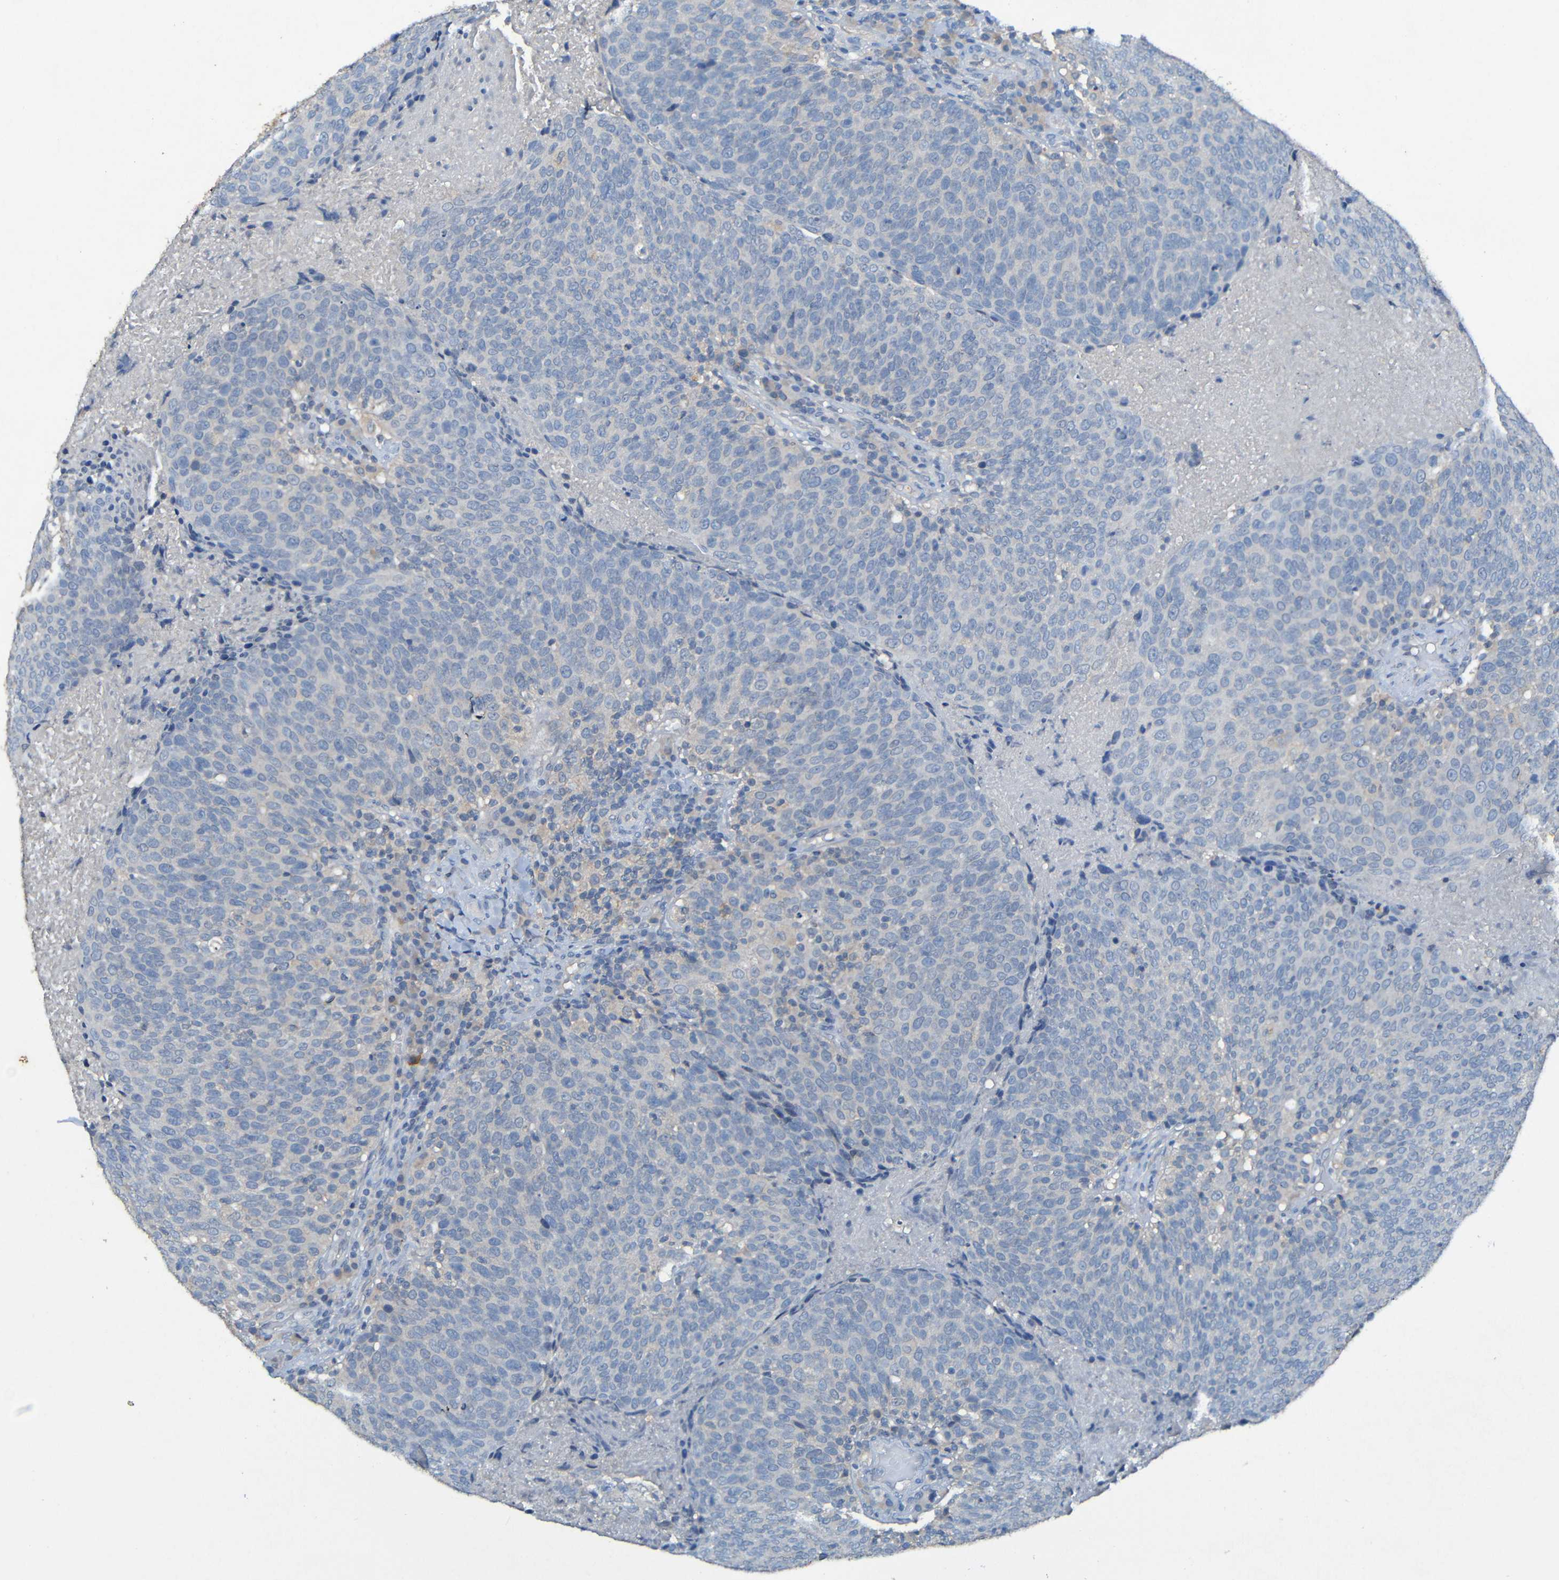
{"staining": {"intensity": "negative", "quantity": "none", "location": "none"}, "tissue": "head and neck cancer", "cell_type": "Tumor cells", "image_type": "cancer", "snomed": [{"axis": "morphology", "description": "Squamous cell carcinoma, NOS"}, {"axis": "morphology", "description": "Squamous cell carcinoma, metastatic, NOS"}, {"axis": "topography", "description": "Lymph node"}, {"axis": "topography", "description": "Head-Neck"}], "caption": "High magnification brightfield microscopy of head and neck cancer stained with DAB (3,3'-diaminobenzidine) (brown) and counterstained with hematoxylin (blue): tumor cells show no significant expression.", "gene": "LRRC70", "patient": {"sex": "male", "age": 62}}